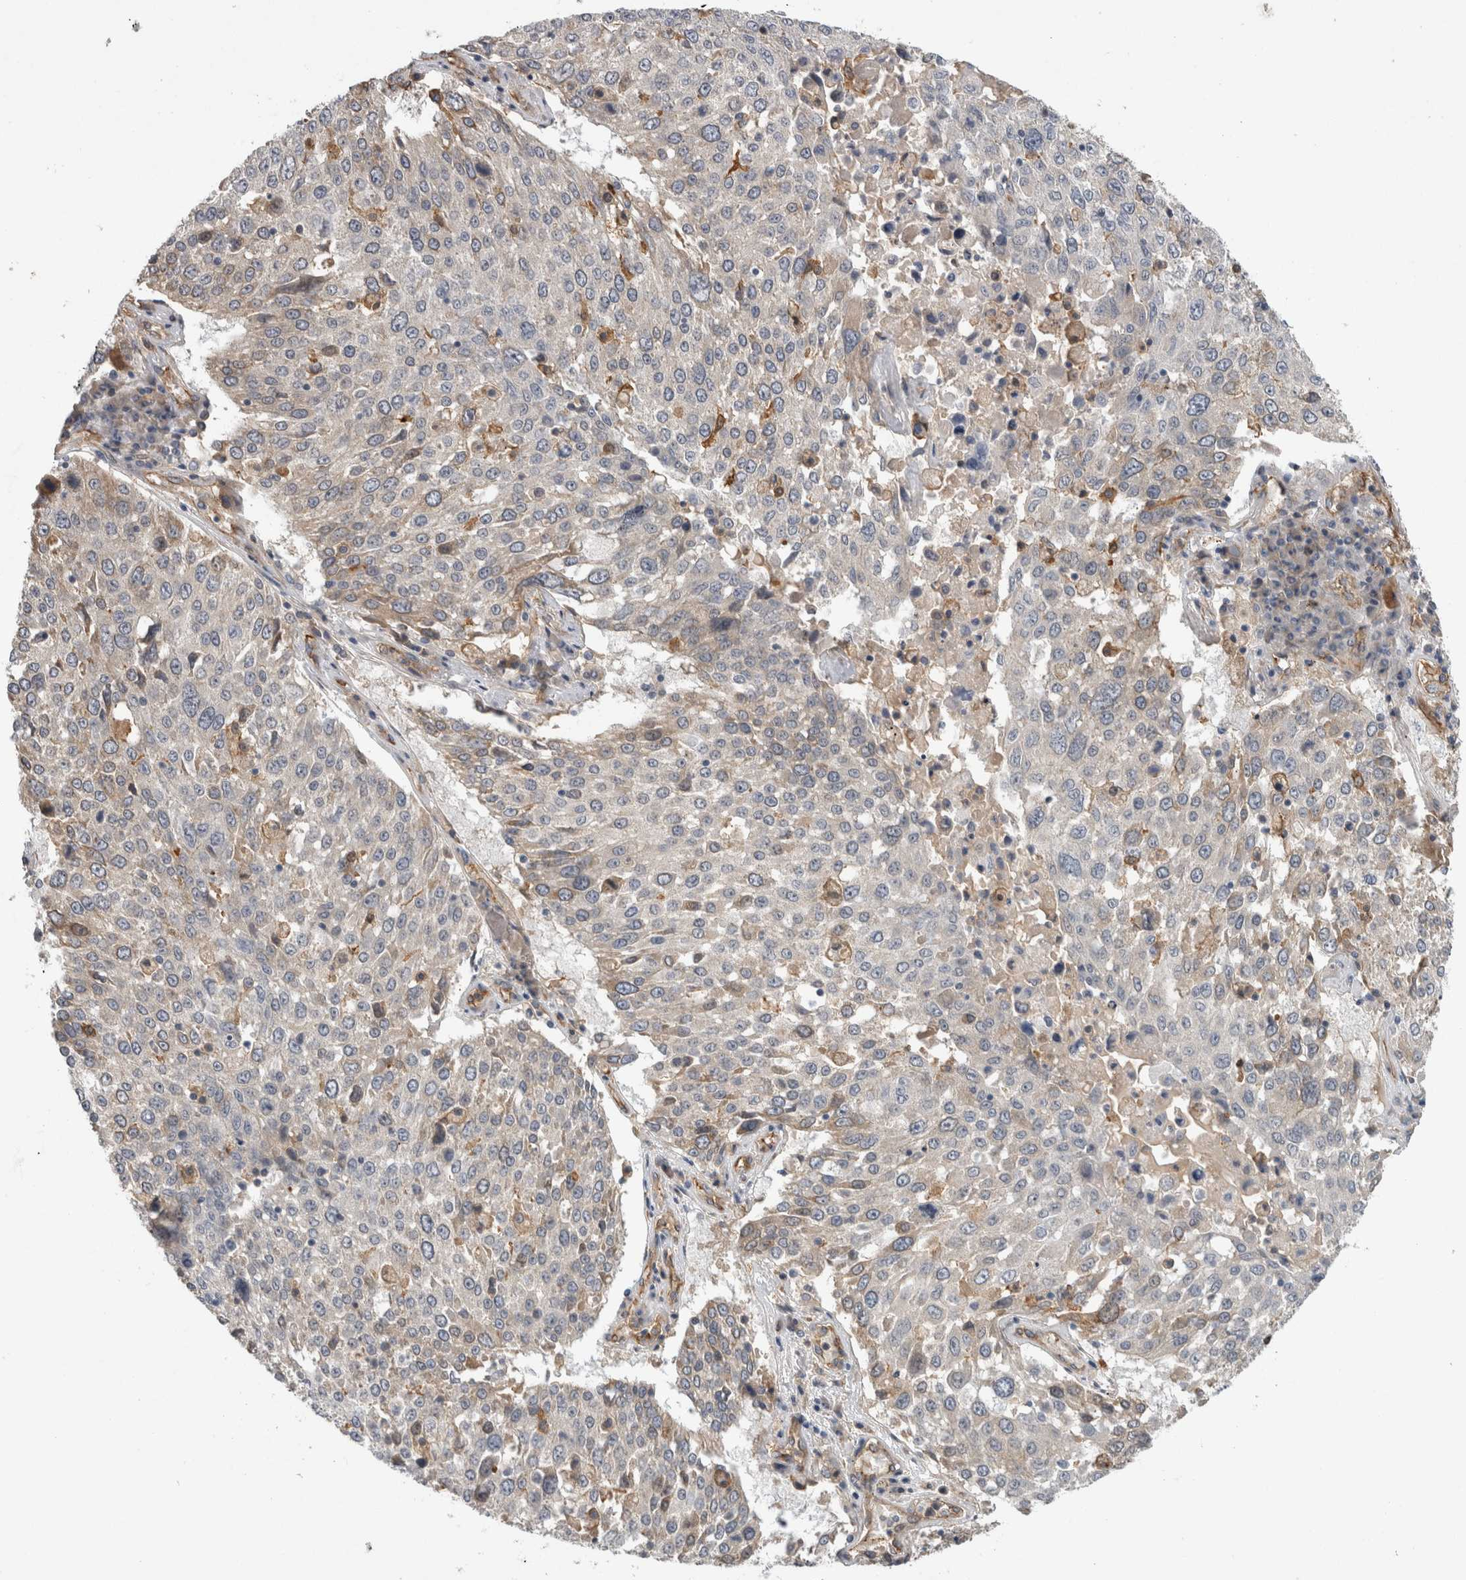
{"staining": {"intensity": "negative", "quantity": "none", "location": "none"}, "tissue": "lung cancer", "cell_type": "Tumor cells", "image_type": "cancer", "snomed": [{"axis": "morphology", "description": "Squamous cell carcinoma, NOS"}, {"axis": "topography", "description": "Lung"}], "caption": "This is an immunohistochemistry photomicrograph of lung cancer. There is no expression in tumor cells.", "gene": "ANKFY1", "patient": {"sex": "male", "age": 65}}